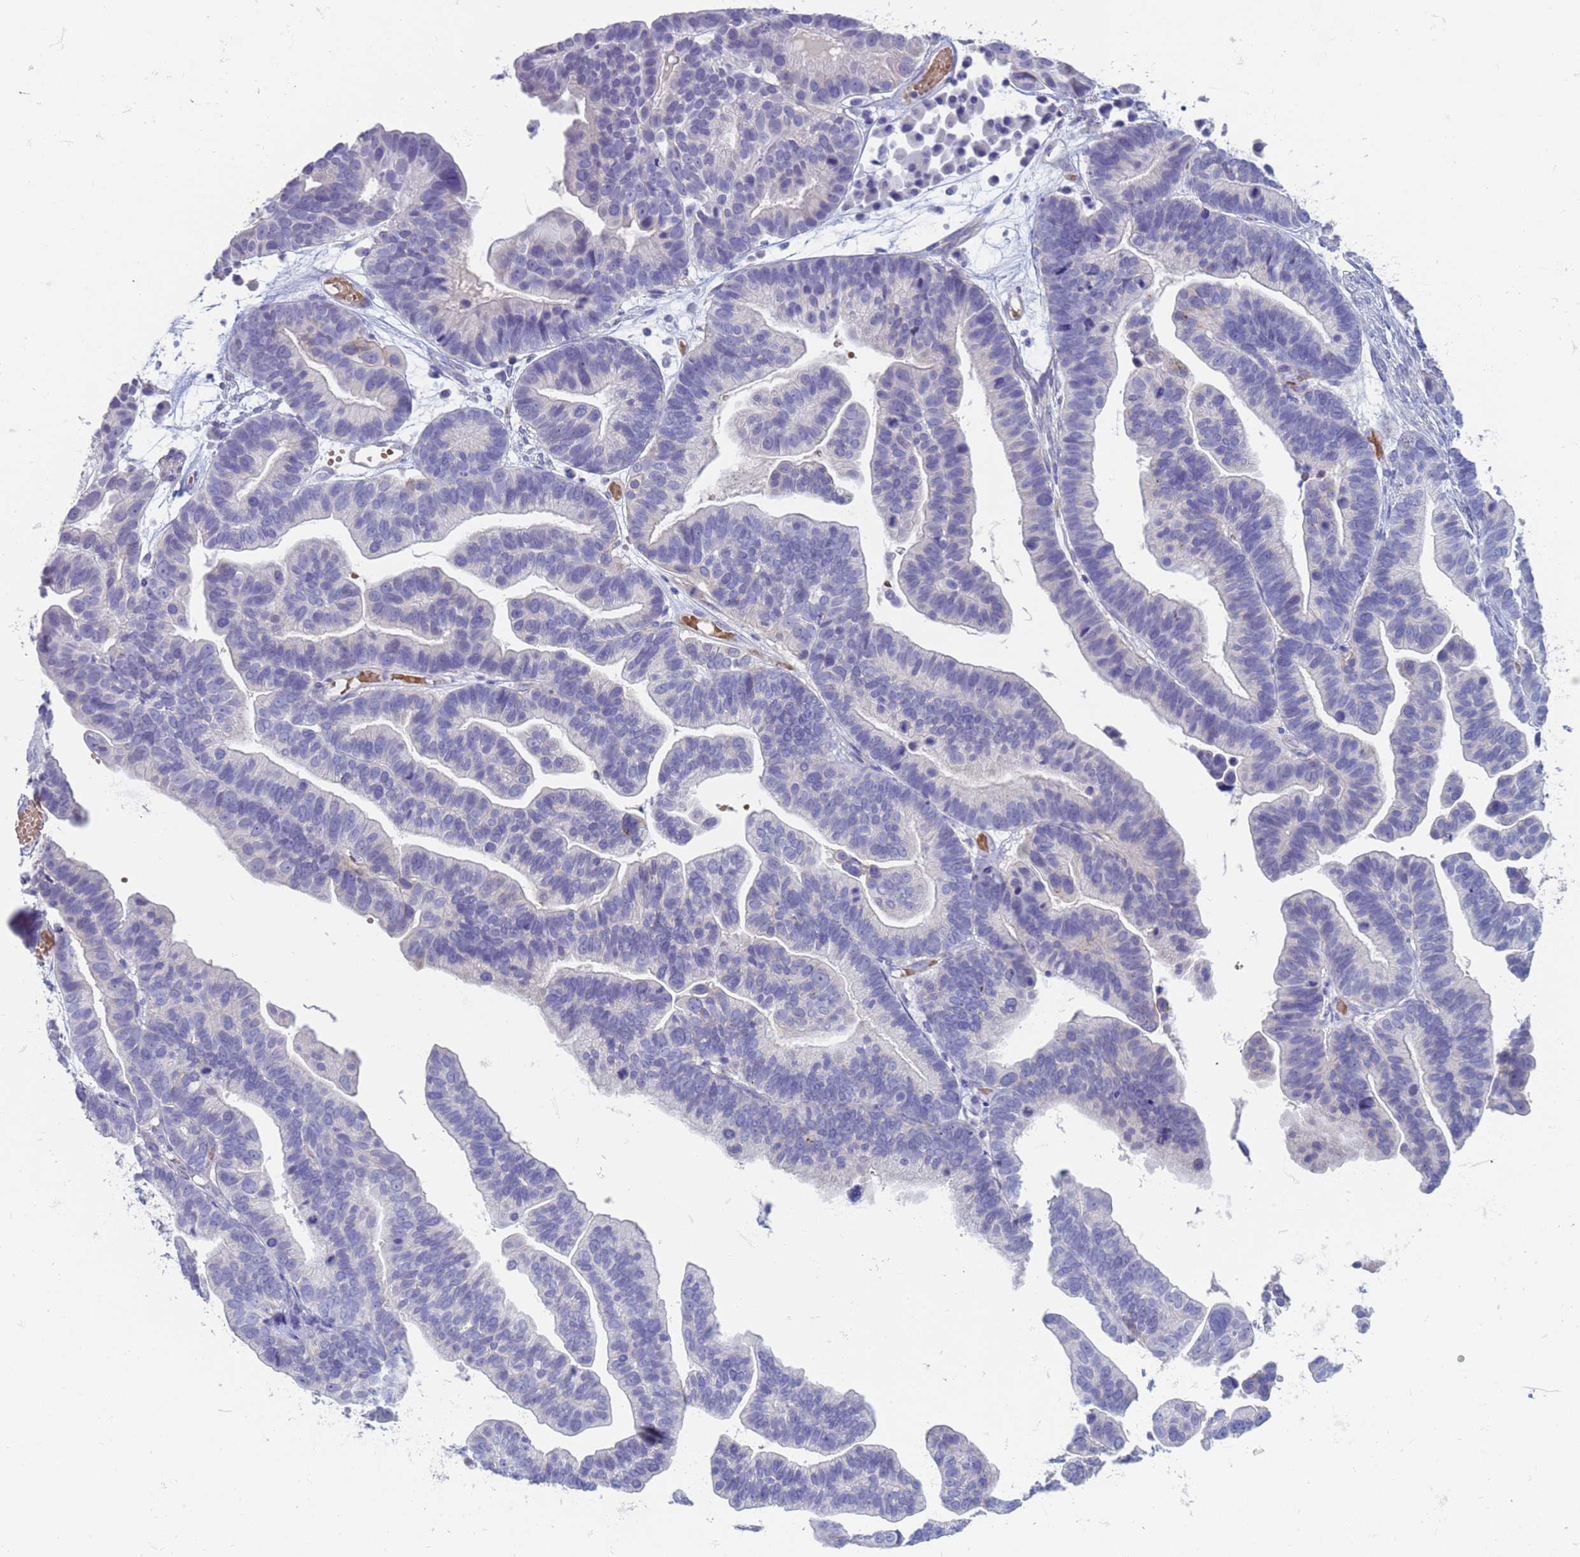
{"staining": {"intensity": "negative", "quantity": "none", "location": "none"}, "tissue": "ovarian cancer", "cell_type": "Tumor cells", "image_type": "cancer", "snomed": [{"axis": "morphology", "description": "Cystadenocarcinoma, serous, NOS"}, {"axis": "topography", "description": "Ovary"}], "caption": "Ovarian serous cystadenocarcinoma stained for a protein using immunohistochemistry (IHC) exhibits no staining tumor cells.", "gene": "KBTBD3", "patient": {"sex": "female", "age": 56}}